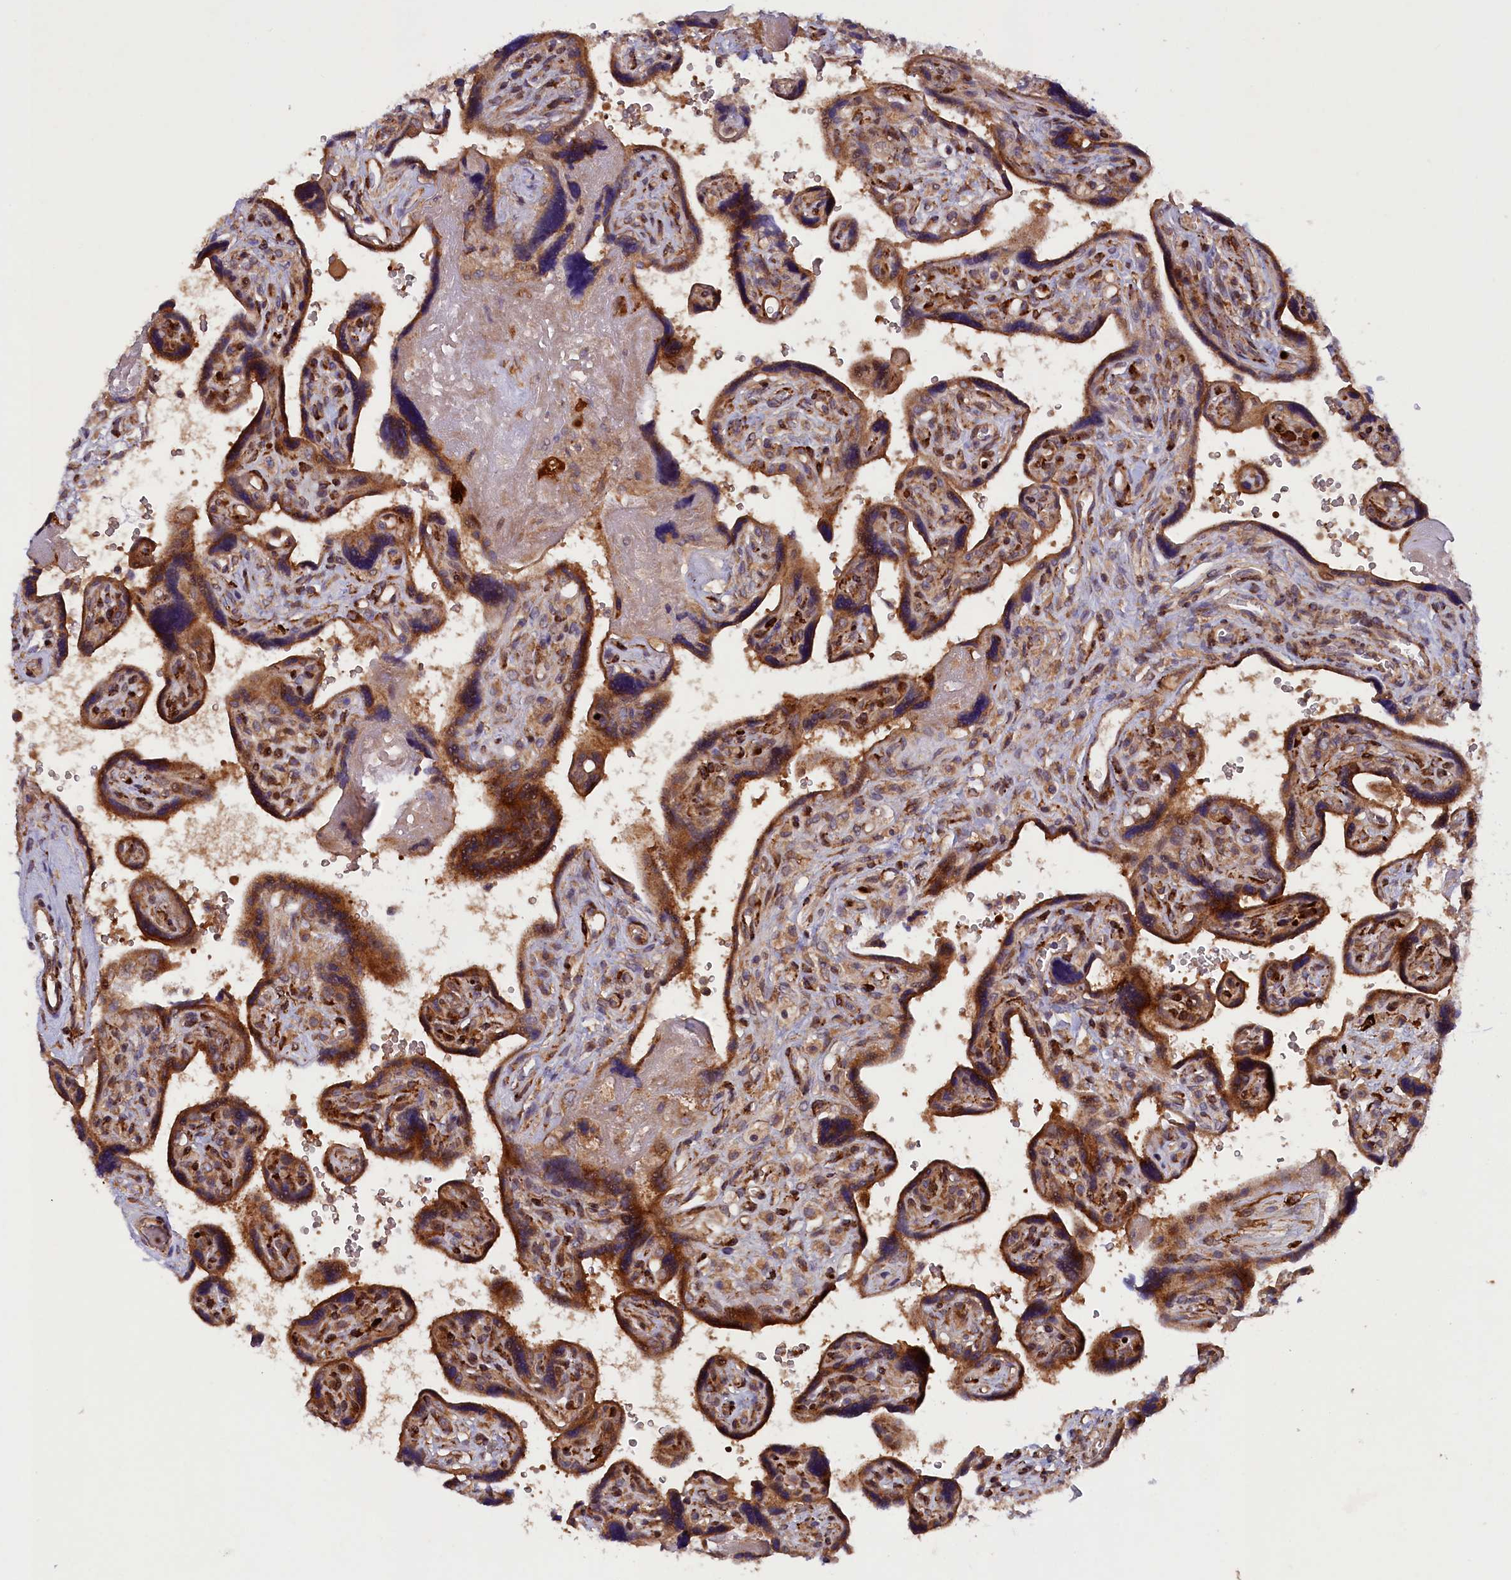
{"staining": {"intensity": "strong", "quantity": ">75%", "location": "cytoplasmic/membranous"}, "tissue": "placenta", "cell_type": "Trophoblastic cells", "image_type": "normal", "snomed": [{"axis": "morphology", "description": "Normal tissue, NOS"}, {"axis": "topography", "description": "Placenta"}], "caption": "Placenta stained with immunohistochemistry reveals strong cytoplasmic/membranous positivity in about >75% of trophoblastic cells. (IHC, brightfield microscopy, high magnification).", "gene": "ARRDC4", "patient": {"sex": "female", "age": 39}}